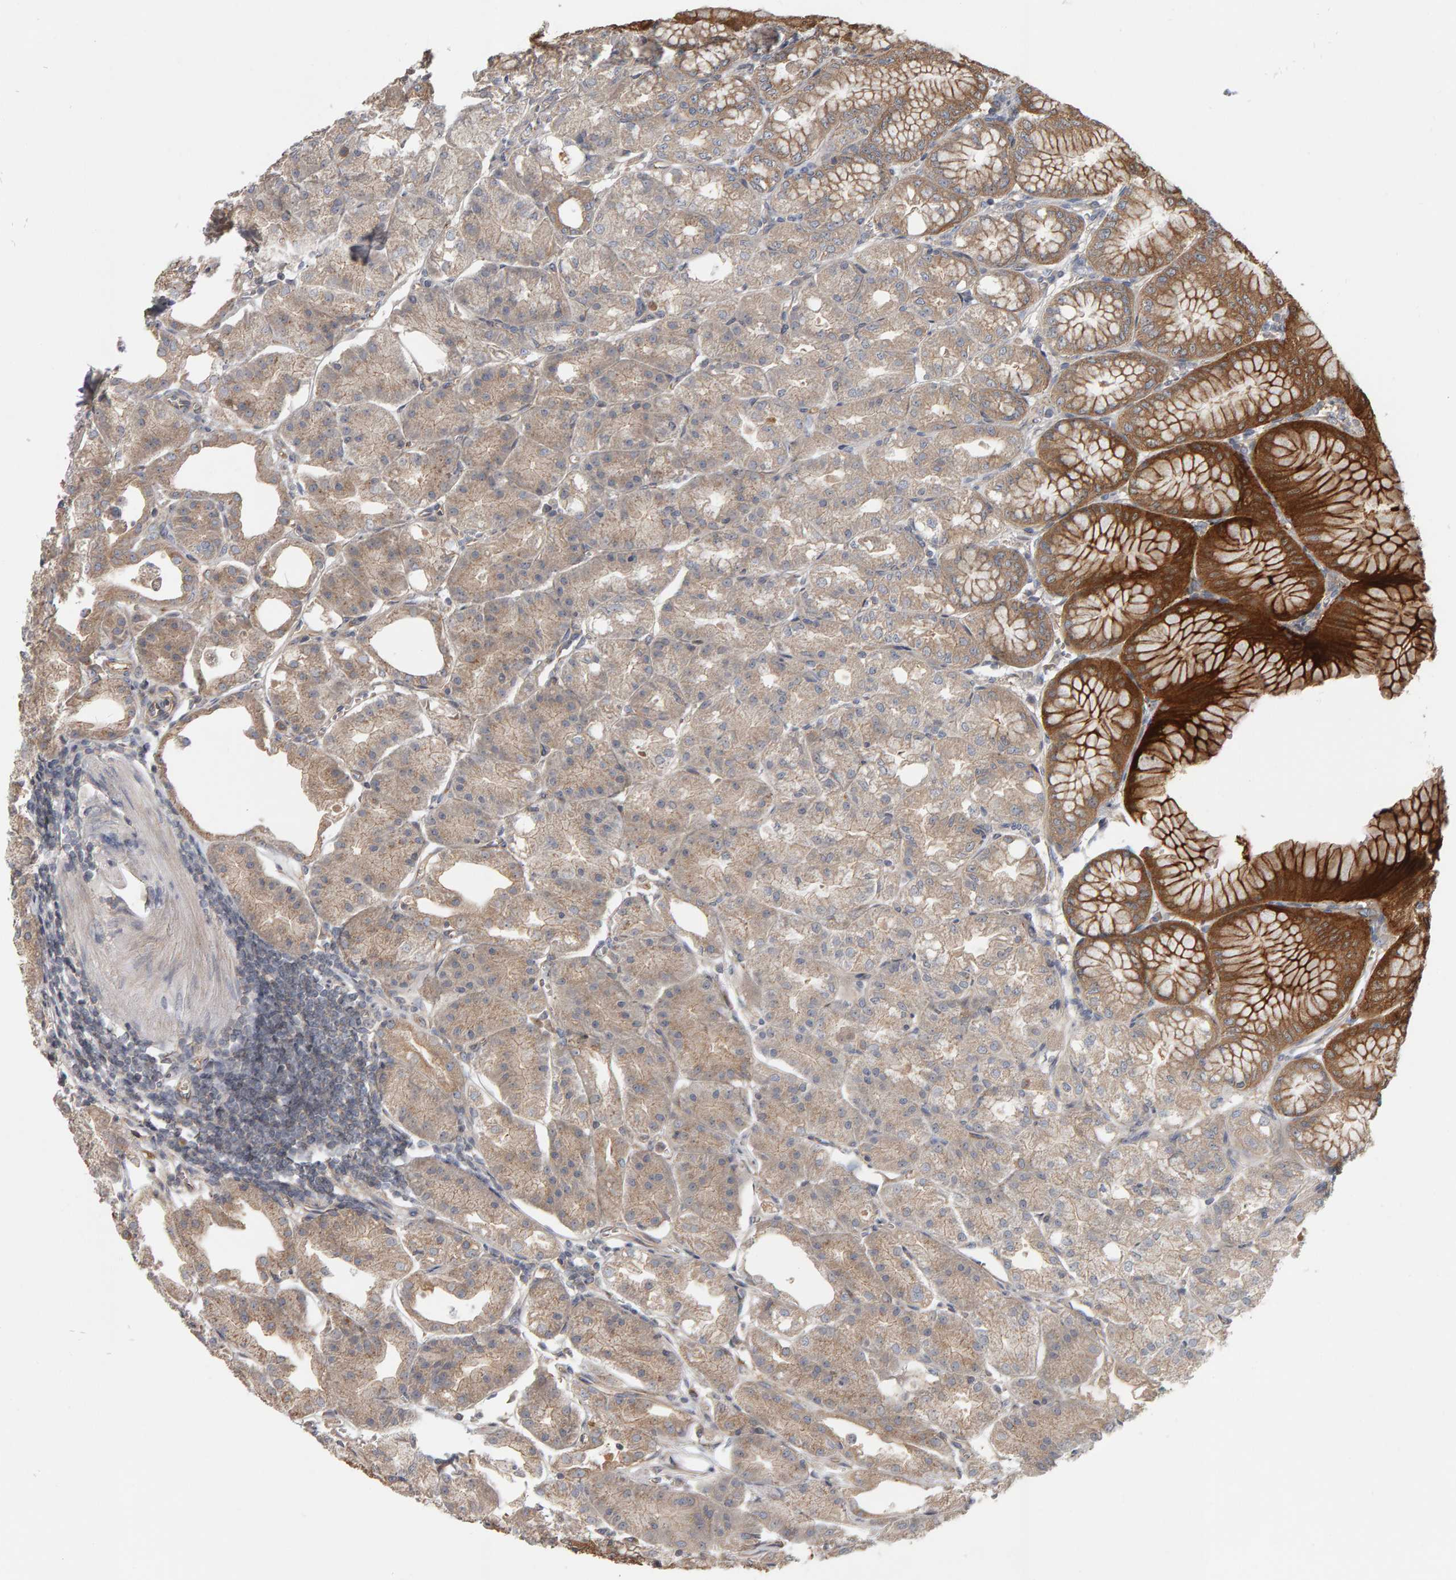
{"staining": {"intensity": "strong", "quantity": "<25%", "location": "cytoplasmic/membranous"}, "tissue": "stomach", "cell_type": "Glandular cells", "image_type": "normal", "snomed": [{"axis": "morphology", "description": "Normal tissue, NOS"}, {"axis": "topography", "description": "Stomach, lower"}], "caption": "A high-resolution micrograph shows immunohistochemistry (IHC) staining of normal stomach, which exhibits strong cytoplasmic/membranous expression in approximately <25% of glandular cells. The staining is performed using DAB (3,3'-diaminobenzidine) brown chromogen to label protein expression. The nuclei are counter-stained blue using hematoxylin.", "gene": "C9orf72", "patient": {"sex": "male", "age": 71}}